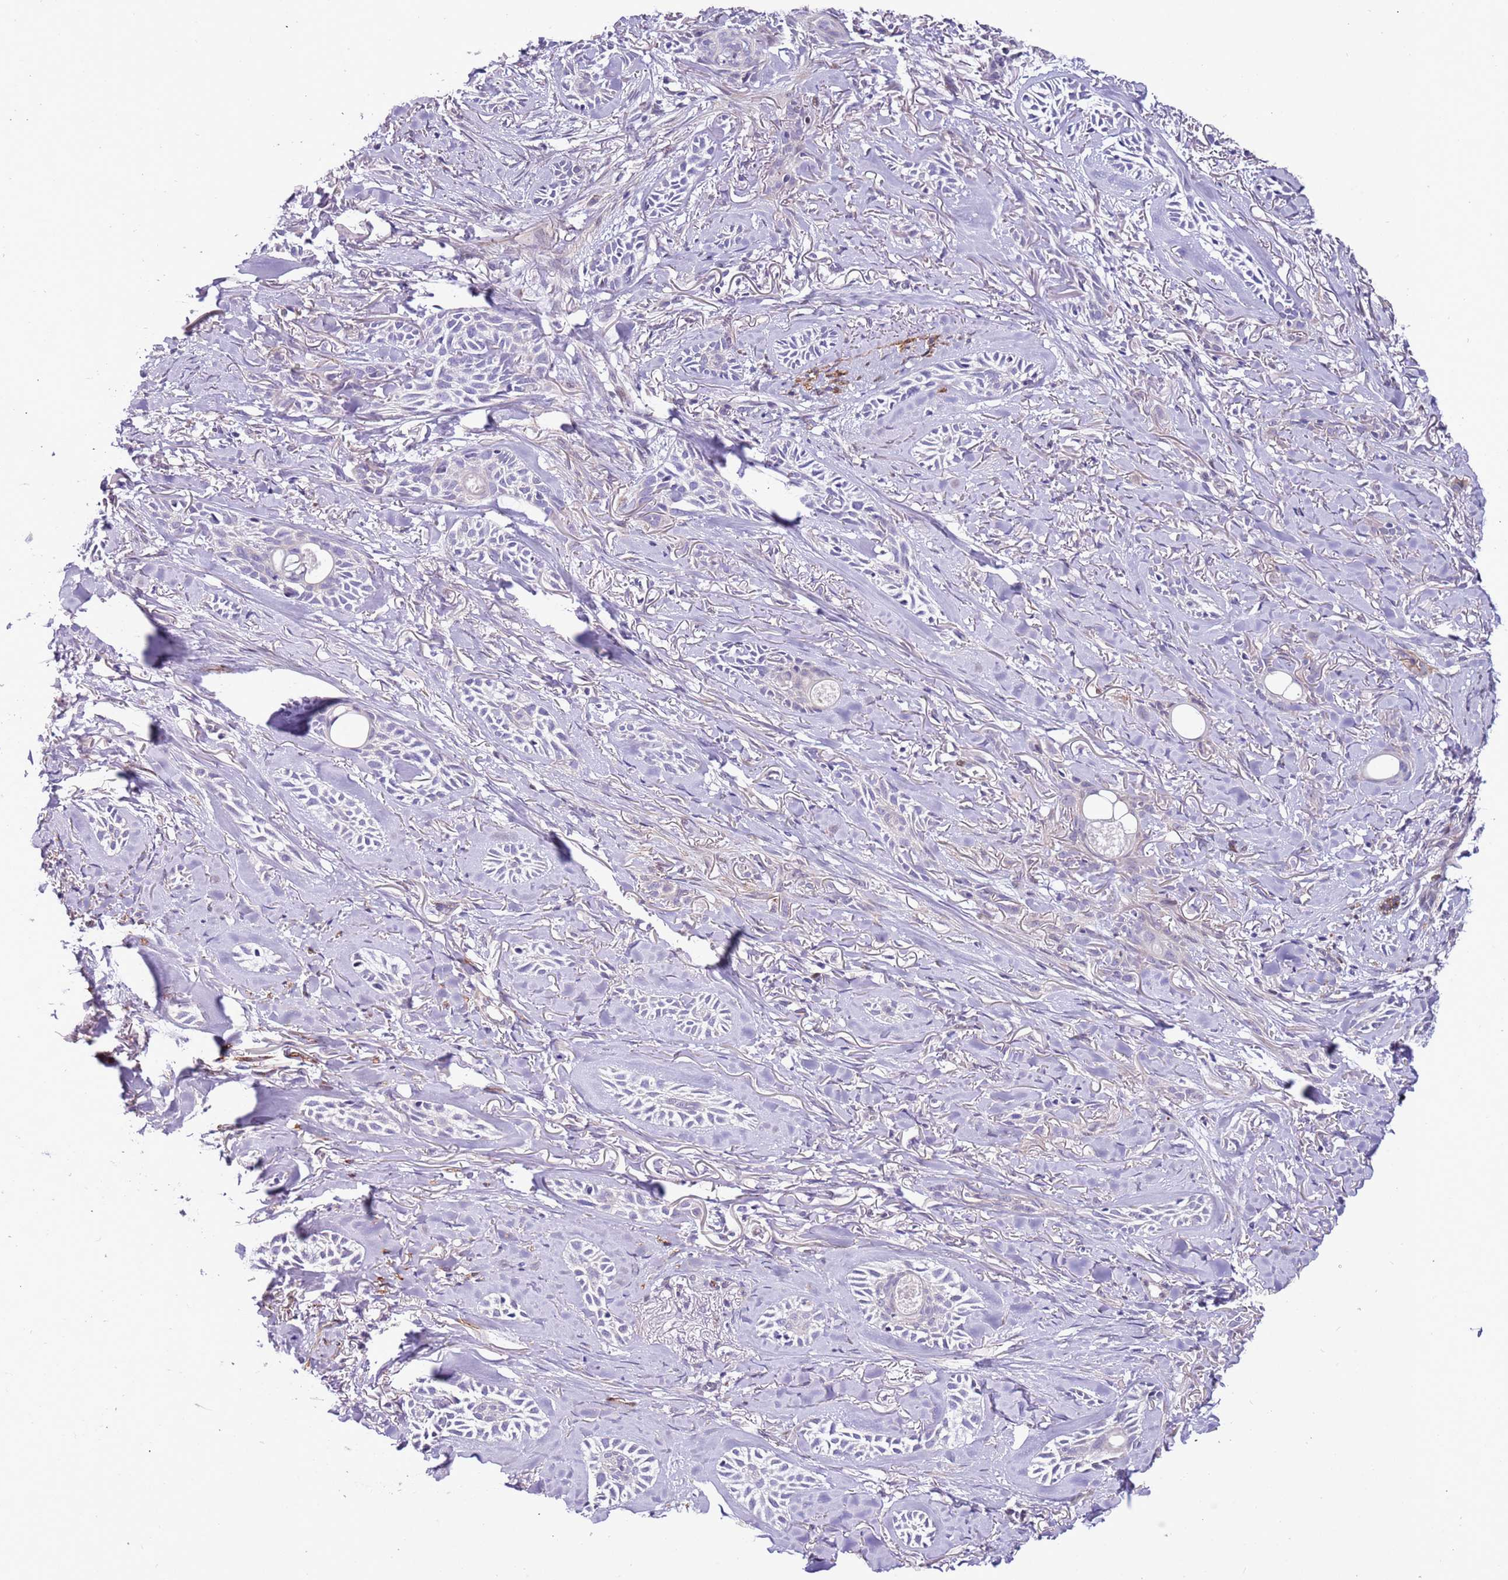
{"staining": {"intensity": "negative", "quantity": "none", "location": "none"}, "tissue": "skin cancer", "cell_type": "Tumor cells", "image_type": "cancer", "snomed": [{"axis": "morphology", "description": "Basal cell carcinoma"}, {"axis": "topography", "description": "Skin"}], "caption": "Immunohistochemistry (IHC) of human skin cancer reveals no positivity in tumor cells.", "gene": "PLEKHH1", "patient": {"sex": "female", "age": 59}}